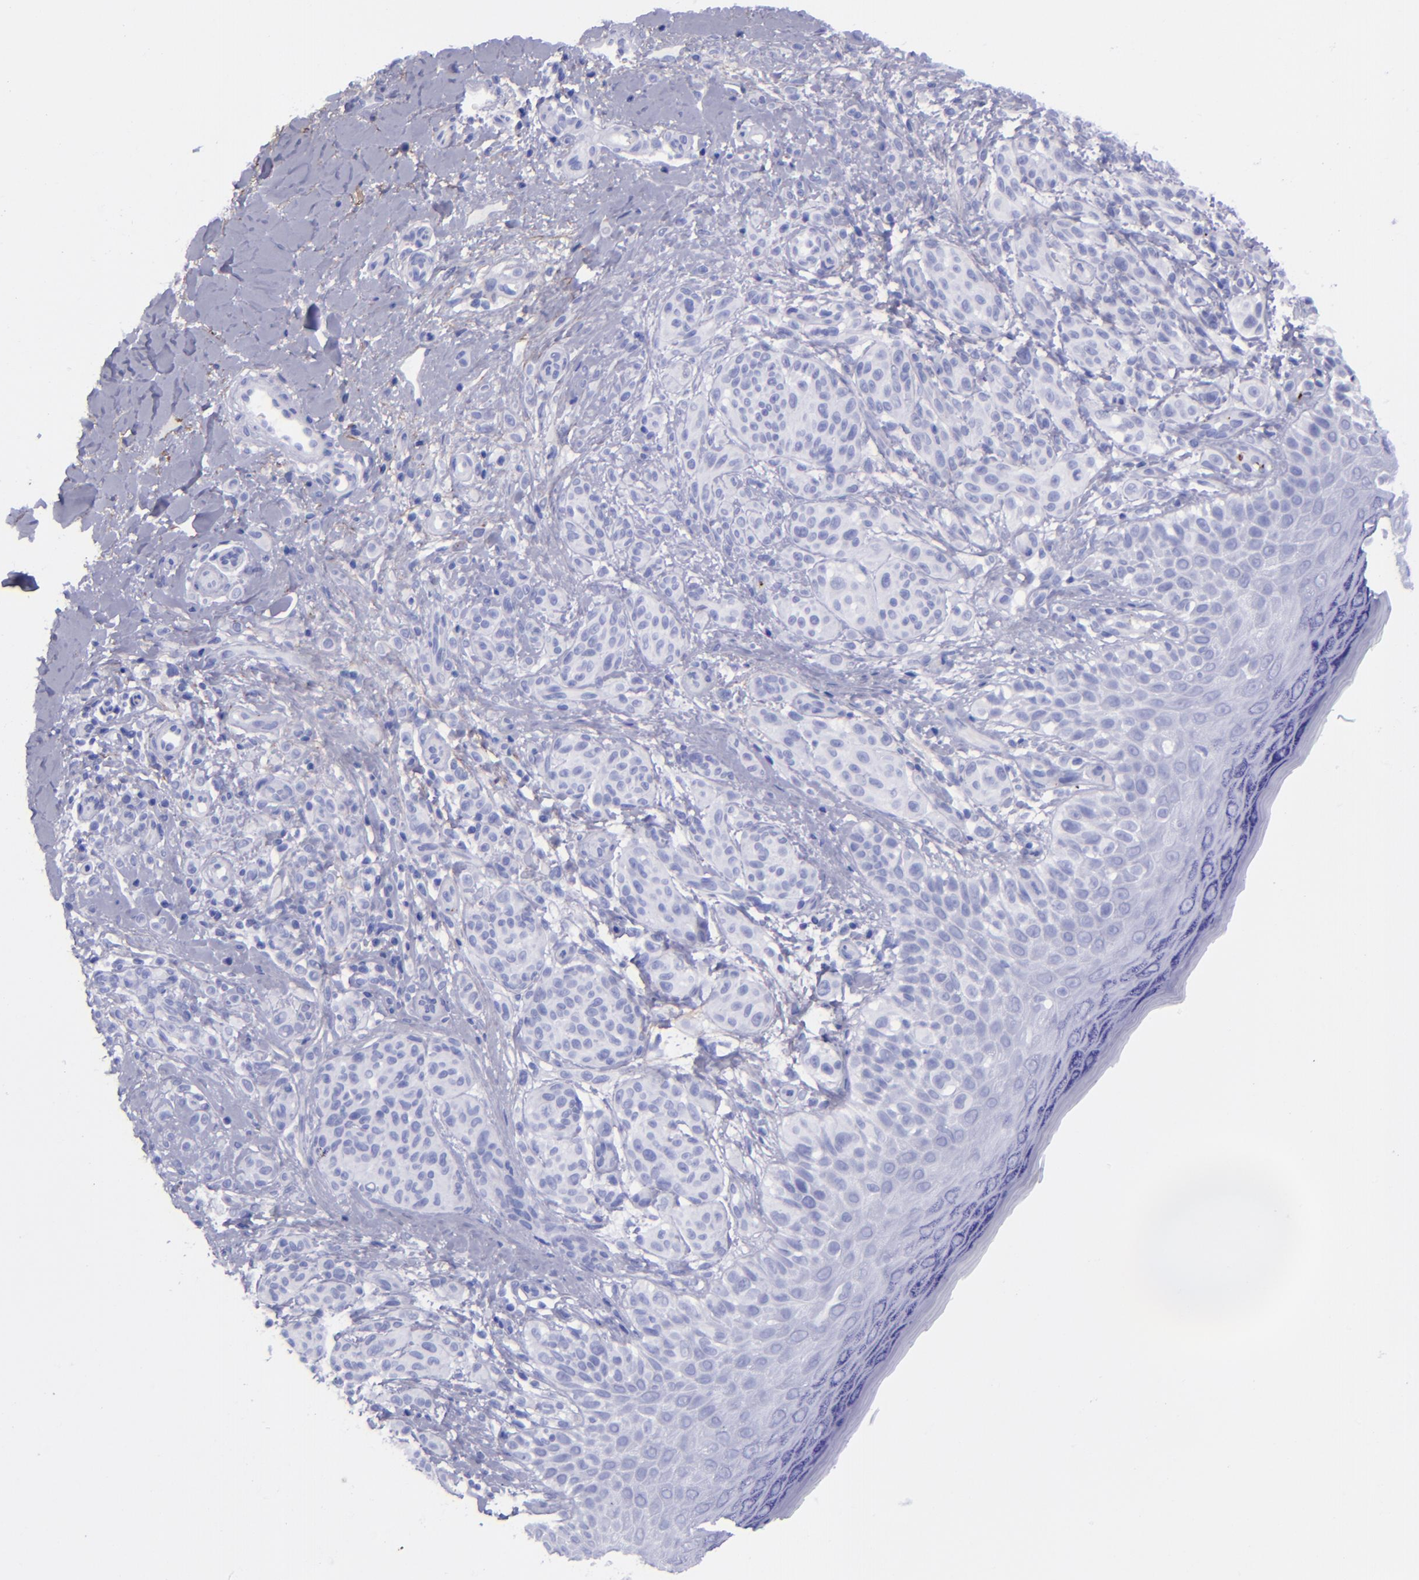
{"staining": {"intensity": "negative", "quantity": "none", "location": "none"}, "tissue": "melanoma", "cell_type": "Tumor cells", "image_type": "cancer", "snomed": [{"axis": "morphology", "description": "Malignant melanoma, NOS"}, {"axis": "topography", "description": "Skin"}], "caption": "Immunohistochemistry photomicrograph of human melanoma stained for a protein (brown), which demonstrates no positivity in tumor cells. Nuclei are stained in blue.", "gene": "EFCAB13", "patient": {"sex": "male", "age": 57}}